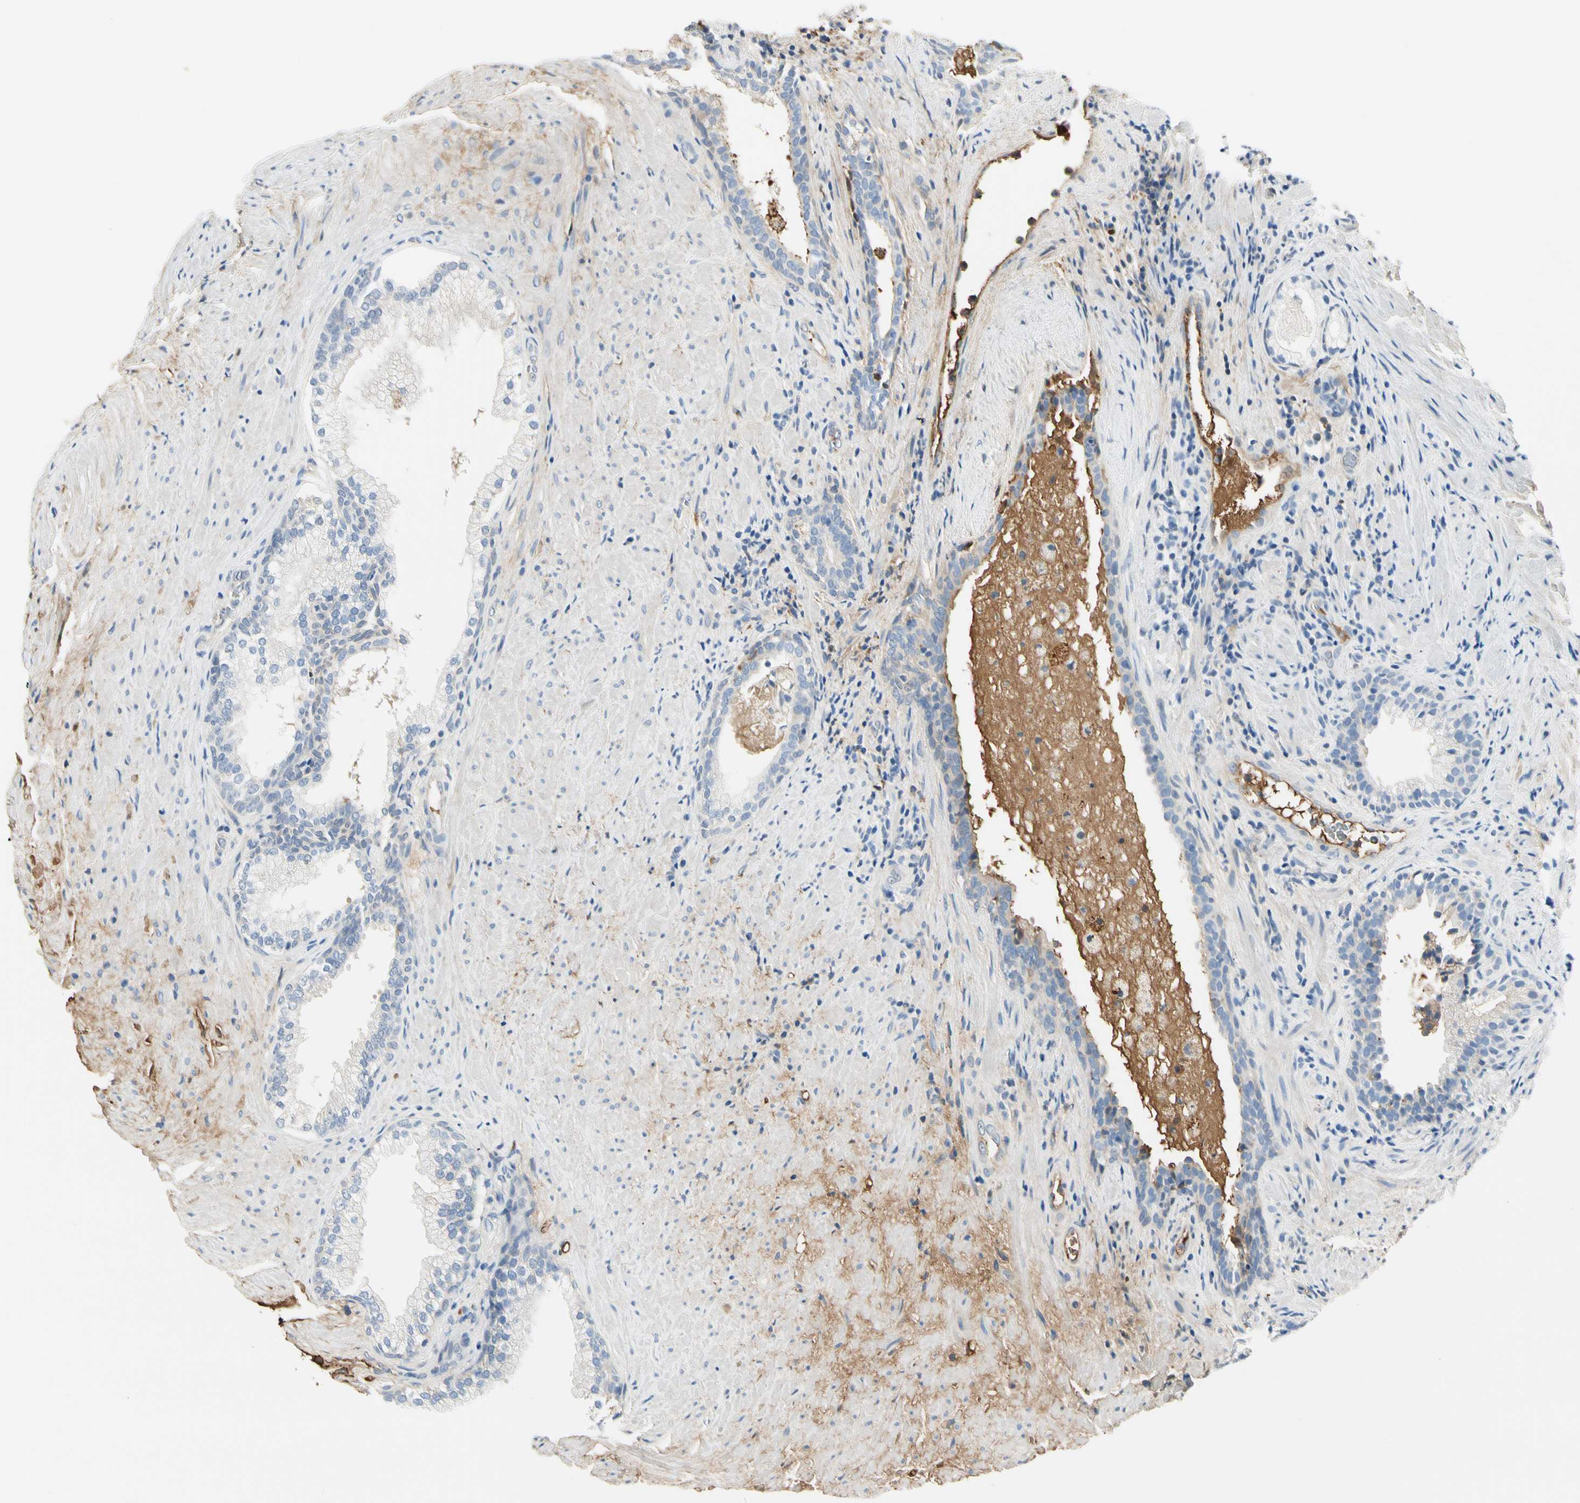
{"staining": {"intensity": "moderate", "quantity": "25%-75%", "location": "cytoplasmic/membranous,nuclear"}, "tissue": "prostate", "cell_type": "Glandular cells", "image_type": "normal", "snomed": [{"axis": "morphology", "description": "Normal tissue, NOS"}, {"axis": "topography", "description": "Prostate"}], "caption": "Prostate stained with DAB immunohistochemistry (IHC) shows medium levels of moderate cytoplasmic/membranous,nuclear positivity in approximately 25%-75% of glandular cells. (Stains: DAB in brown, nuclei in blue, Microscopy: brightfield microscopy at high magnification).", "gene": "LAMB3", "patient": {"sex": "male", "age": 76}}